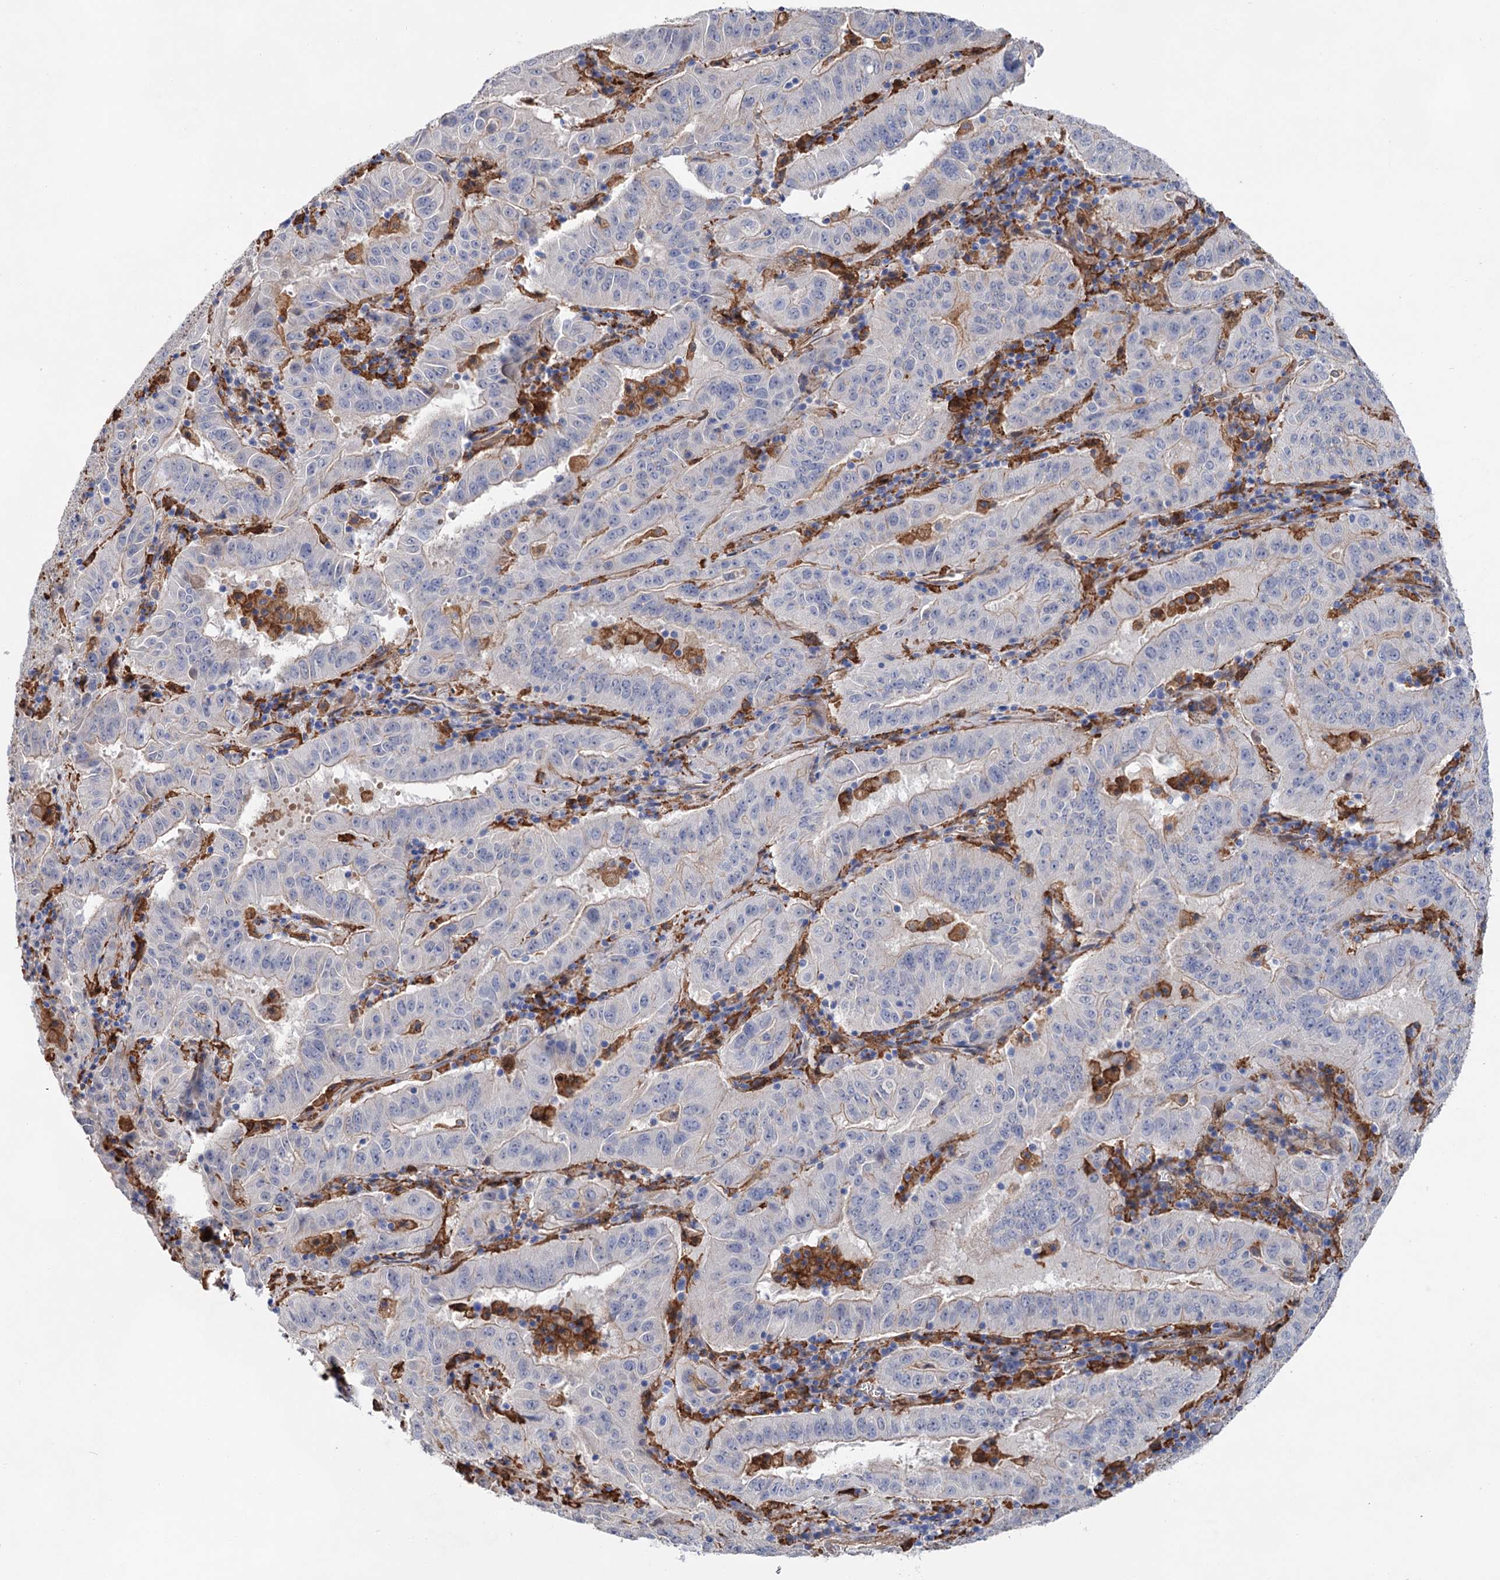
{"staining": {"intensity": "negative", "quantity": "none", "location": "none"}, "tissue": "pancreatic cancer", "cell_type": "Tumor cells", "image_type": "cancer", "snomed": [{"axis": "morphology", "description": "Adenocarcinoma, NOS"}, {"axis": "topography", "description": "Pancreas"}], "caption": "High magnification brightfield microscopy of pancreatic cancer (adenocarcinoma) stained with DAB (brown) and counterstained with hematoxylin (blue): tumor cells show no significant positivity.", "gene": "TMTC3", "patient": {"sex": "male", "age": 63}}